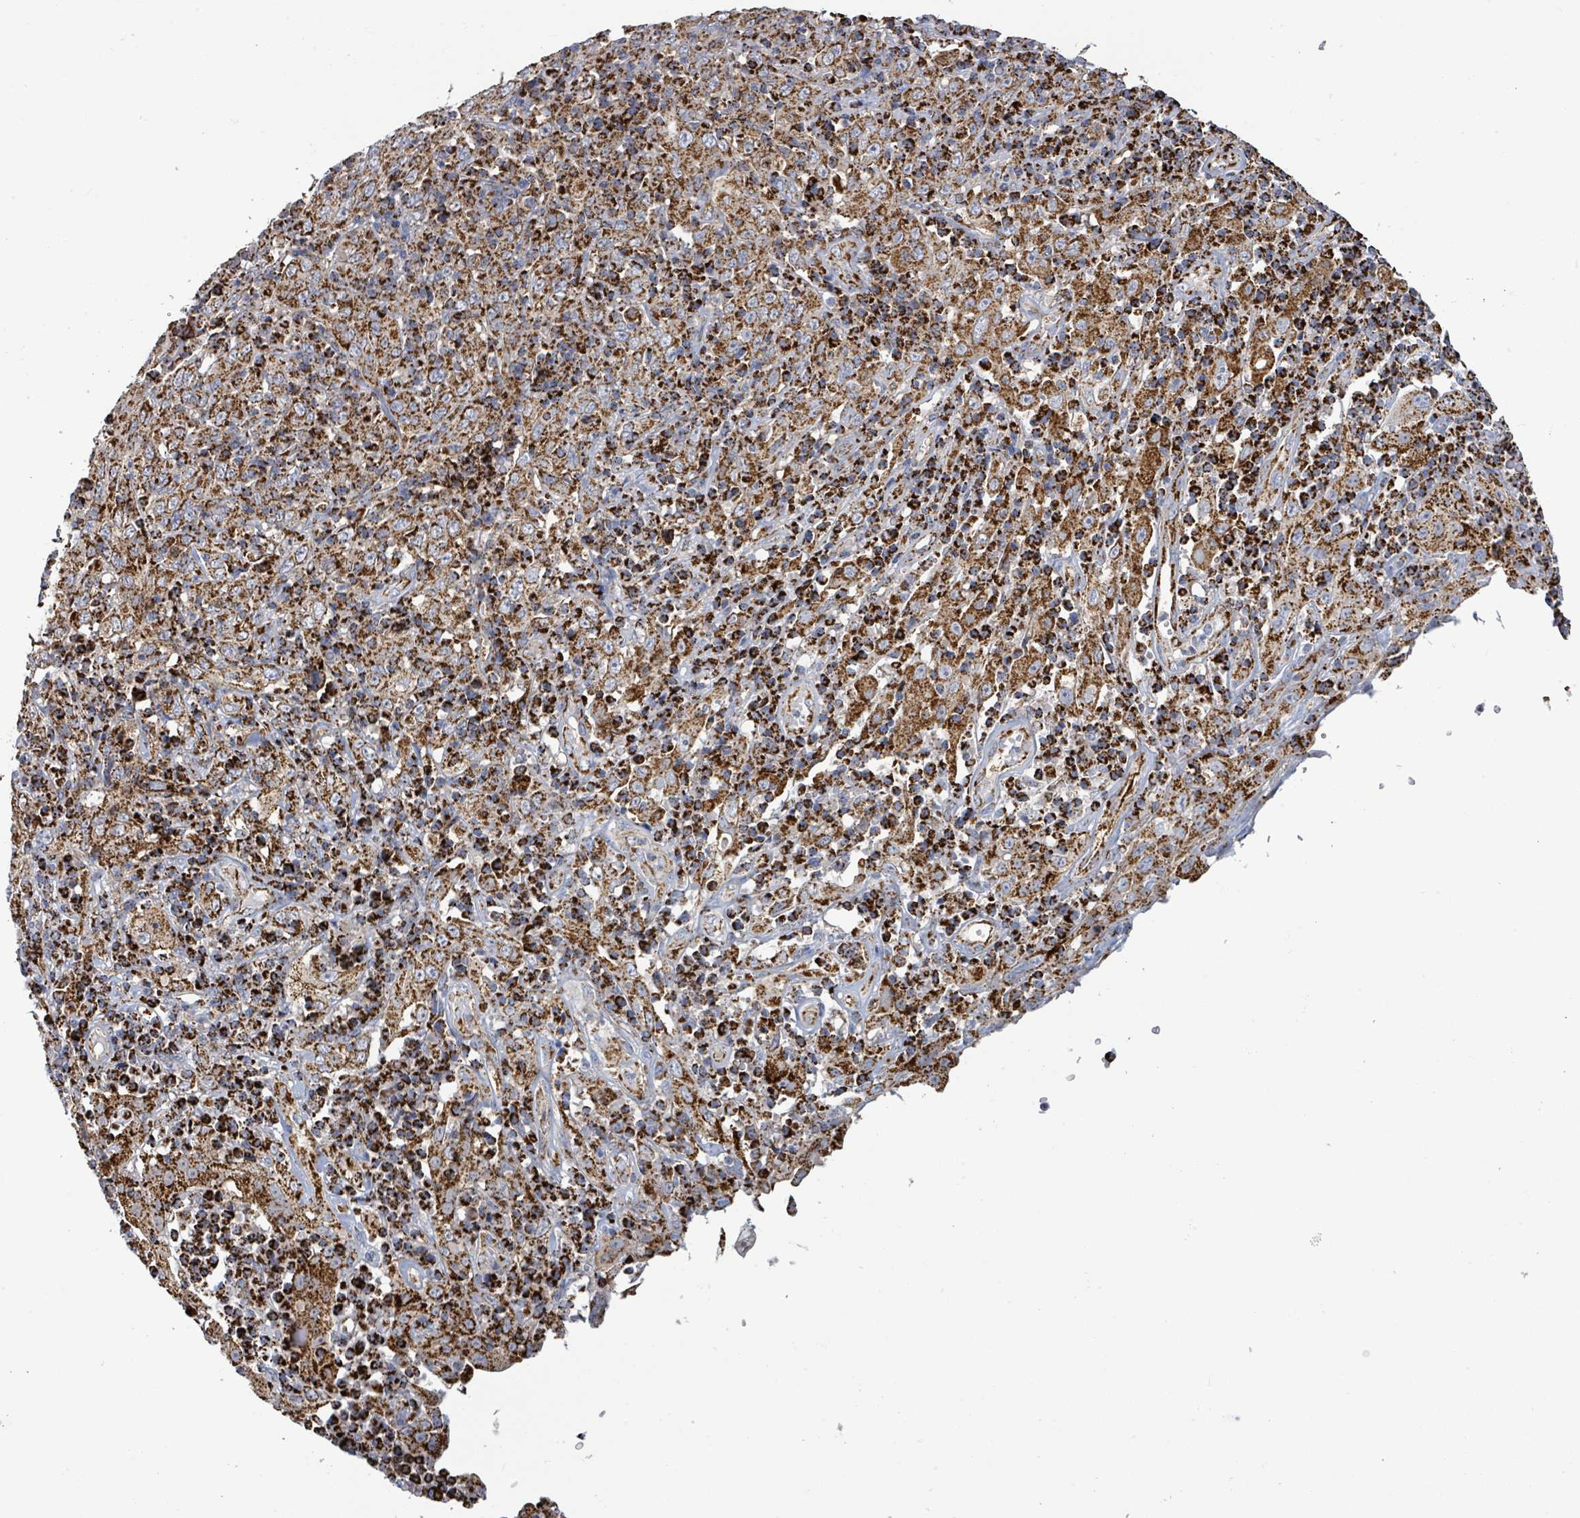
{"staining": {"intensity": "strong", "quantity": ">75%", "location": "cytoplasmic/membranous"}, "tissue": "cervical cancer", "cell_type": "Tumor cells", "image_type": "cancer", "snomed": [{"axis": "morphology", "description": "Squamous cell carcinoma, NOS"}, {"axis": "topography", "description": "Cervix"}], "caption": "The photomicrograph demonstrates staining of cervical cancer, revealing strong cytoplasmic/membranous protein positivity (brown color) within tumor cells.", "gene": "SUCLG2", "patient": {"sex": "female", "age": 46}}